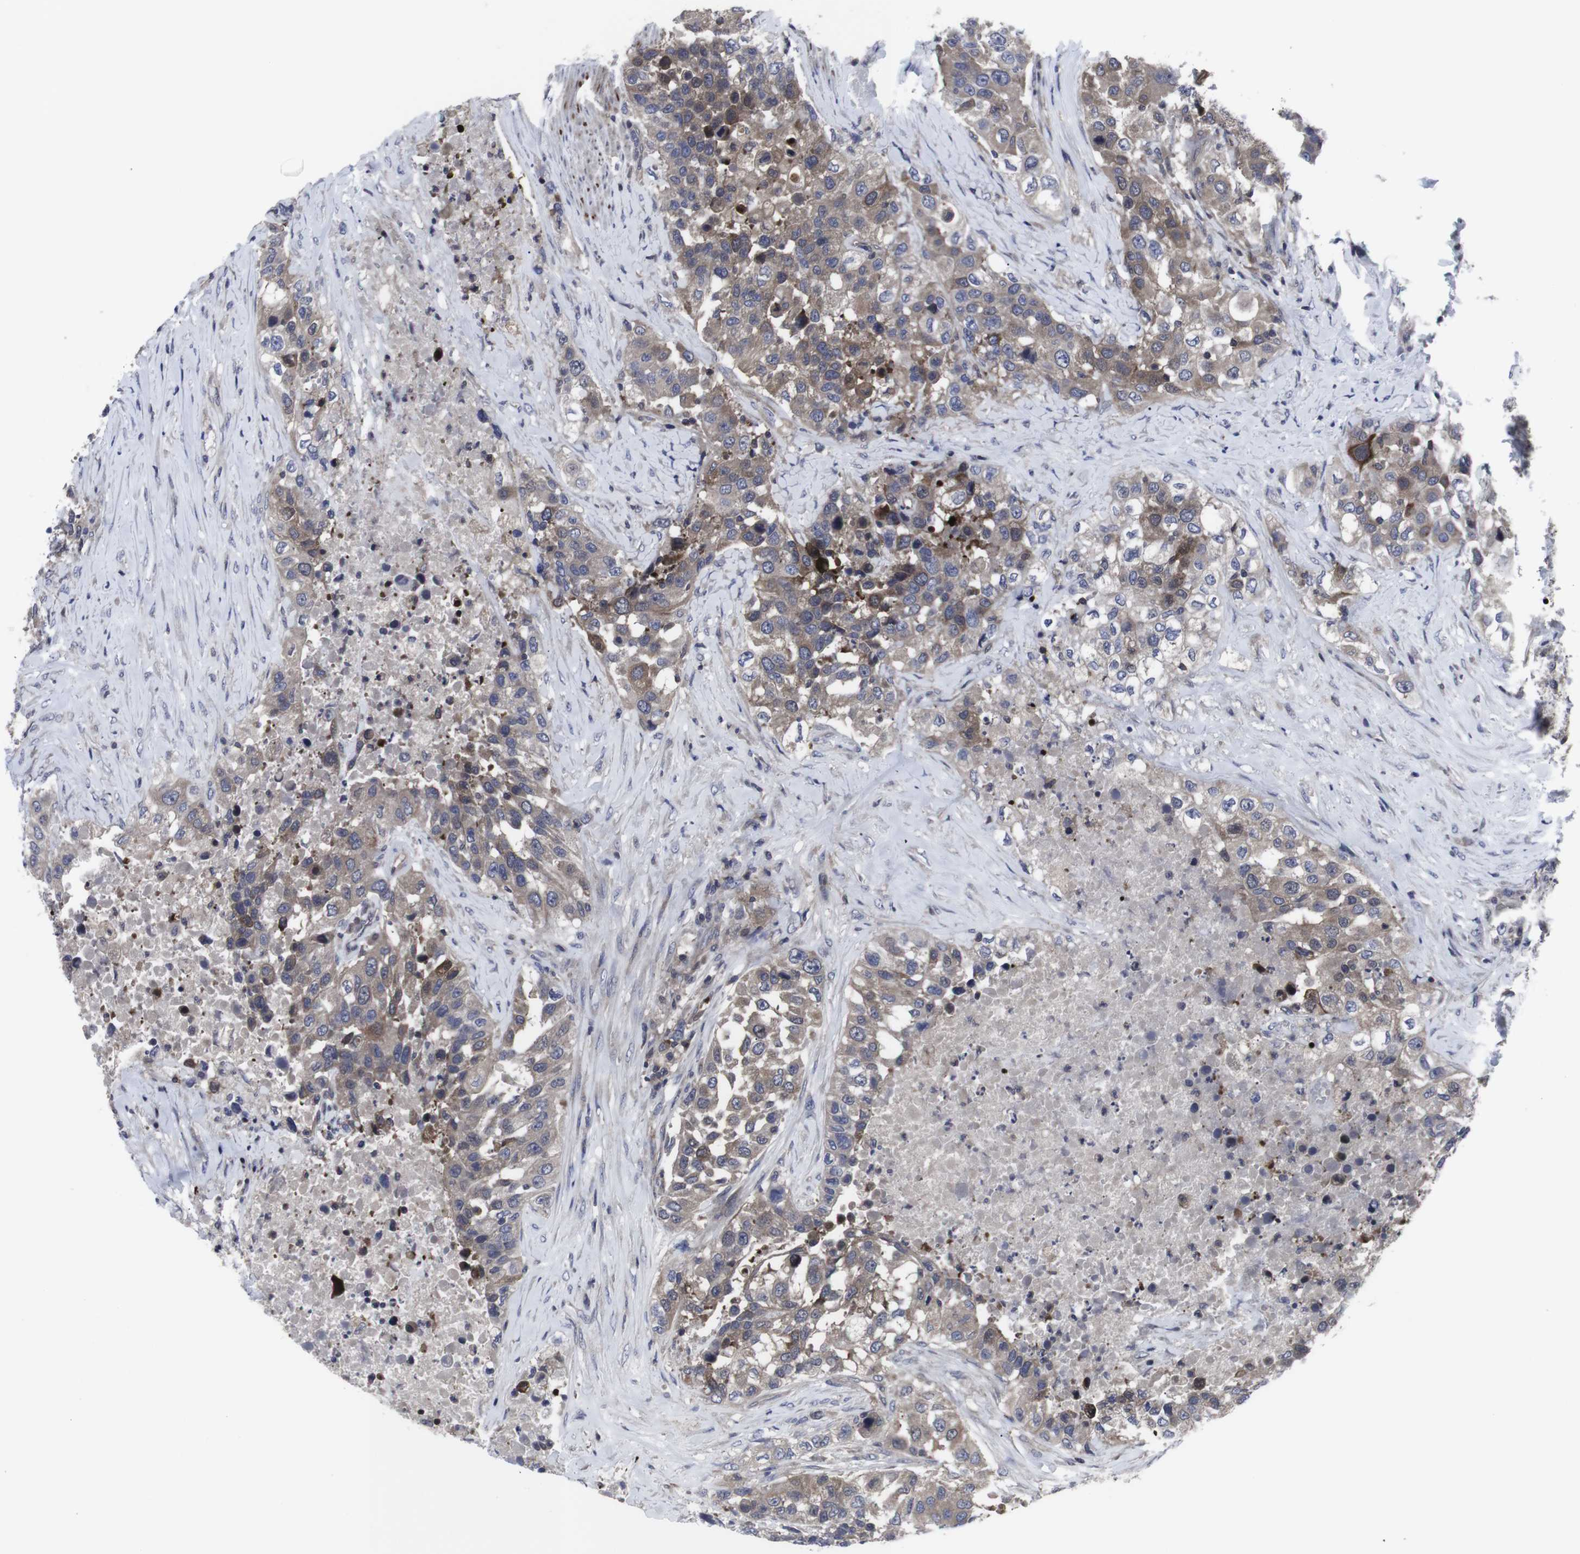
{"staining": {"intensity": "moderate", "quantity": ">75%", "location": "cytoplasmic/membranous"}, "tissue": "urothelial cancer", "cell_type": "Tumor cells", "image_type": "cancer", "snomed": [{"axis": "morphology", "description": "Urothelial carcinoma, High grade"}, {"axis": "topography", "description": "Urinary bladder"}], "caption": "Moderate cytoplasmic/membranous positivity is present in about >75% of tumor cells in urothelial cancer.", "gene": "HPRT1", "patient": {"sex": "female", "age": 80}}